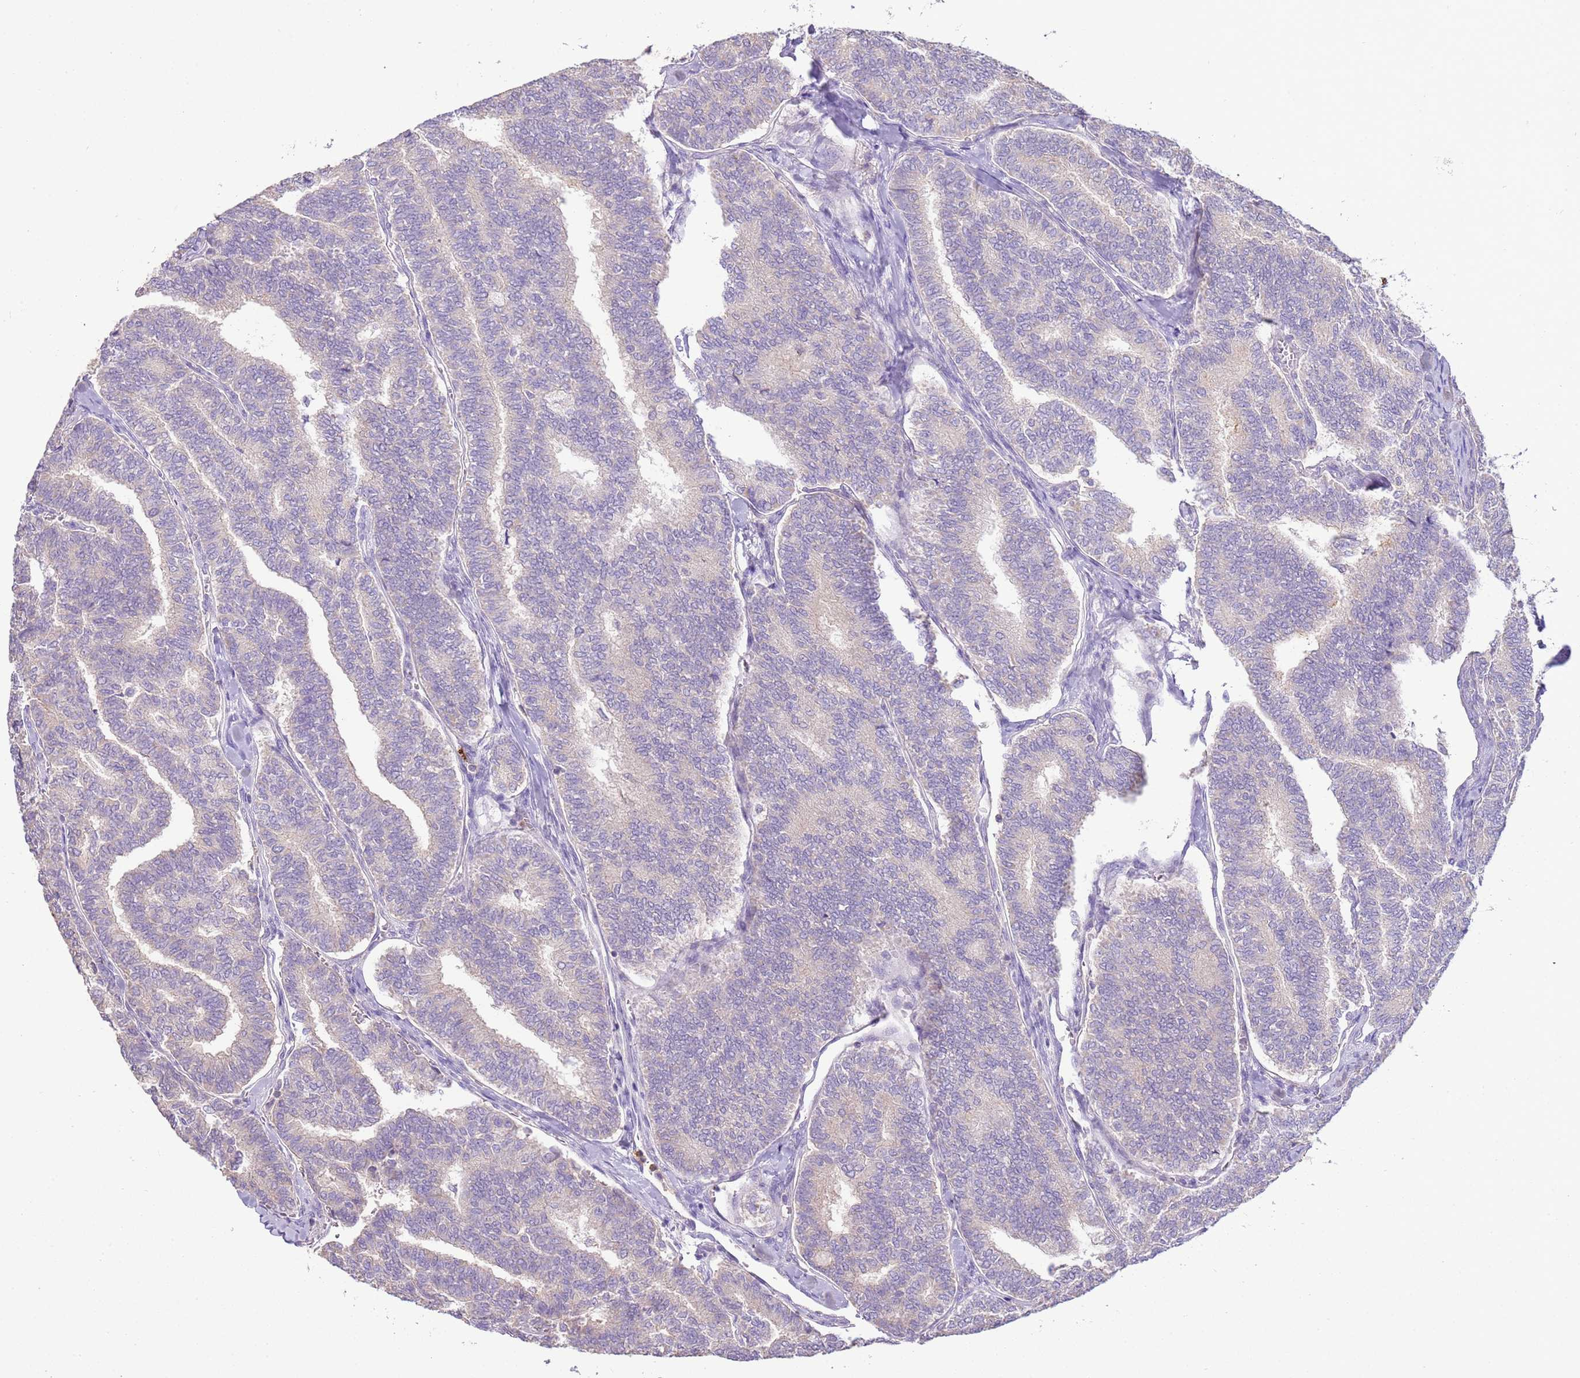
{"staining": {"intensity": "negative", "quantity": "none", "location": "none"}, "tissue": "thyroid cancer", "cell_type": "Tumor cells", "image_type": "cancer", "snomed": [{"axis": "morphology", "description": "Papillary adenocarcinoma, NOS"}, {"axis": "topography", "description": "Thyroid gland"}], "caption": "Immunohistochemical staining of thyroid papillary adenocarcinoma exhibits no significant staining in tumor cells.", "gene": "IL2RG", "patient": {"sex": "female", "age": 35}}